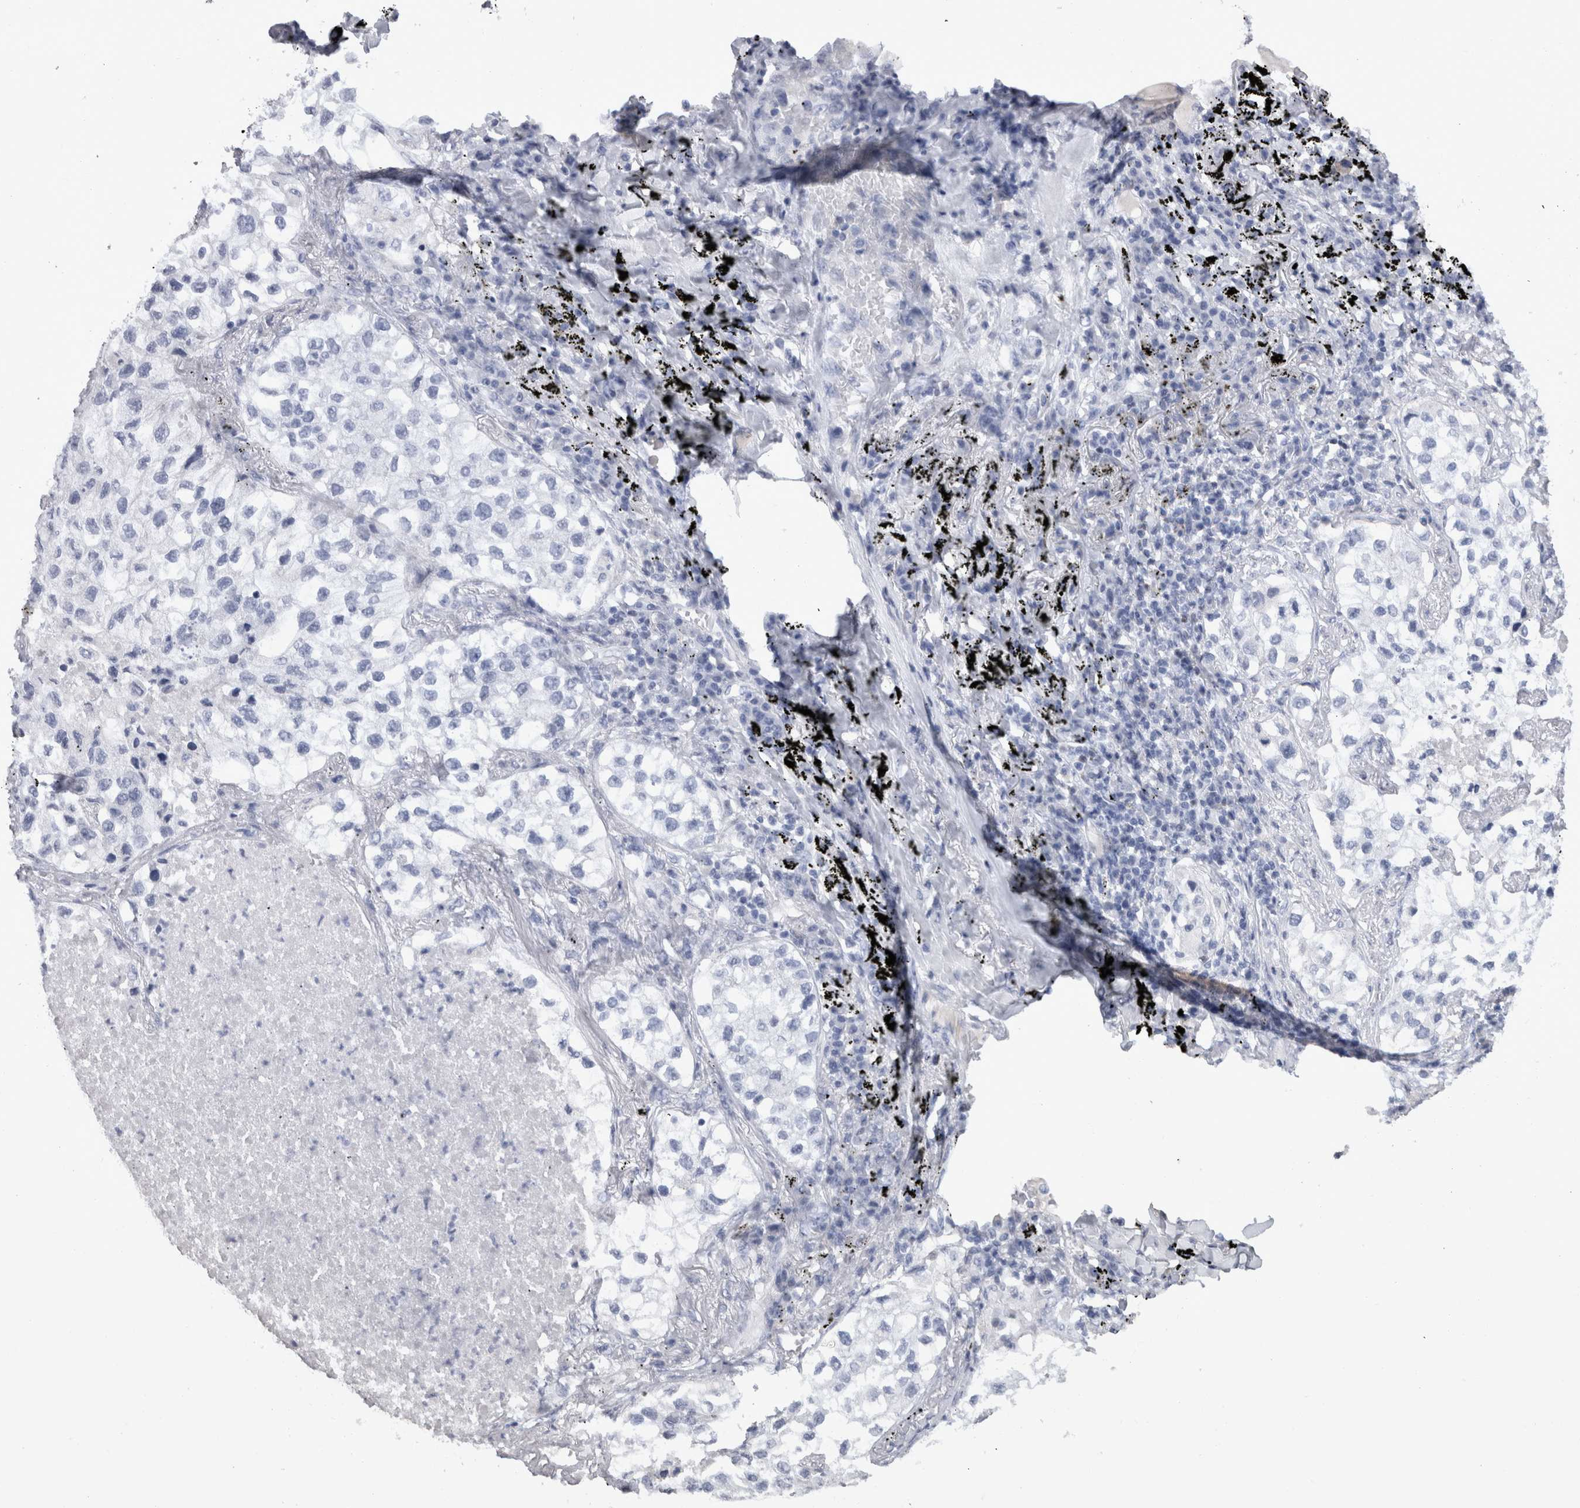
{"staining": {"intensity": "negative", "quantity": "none", "location": "none"}, "tissue": "lung cancer", "cell_type": "Tumor cells", "image_type": "cancer", "snomed": [{"axis": "morphology", "description": "Adenocarcinoma, NOS"}, {"axis": "topography", "description": "Lung"}], "caption": "High power microscopy image of an immunohistochemistry (IHC) image of adenocarcinoma (lung), revealing no significant staining in tumor cells. (DAB (3,3'-diaminobenzidine) IHC, high magnification).", "gene": "PAX5", "patient": {"sex": "male", "age": 63}}